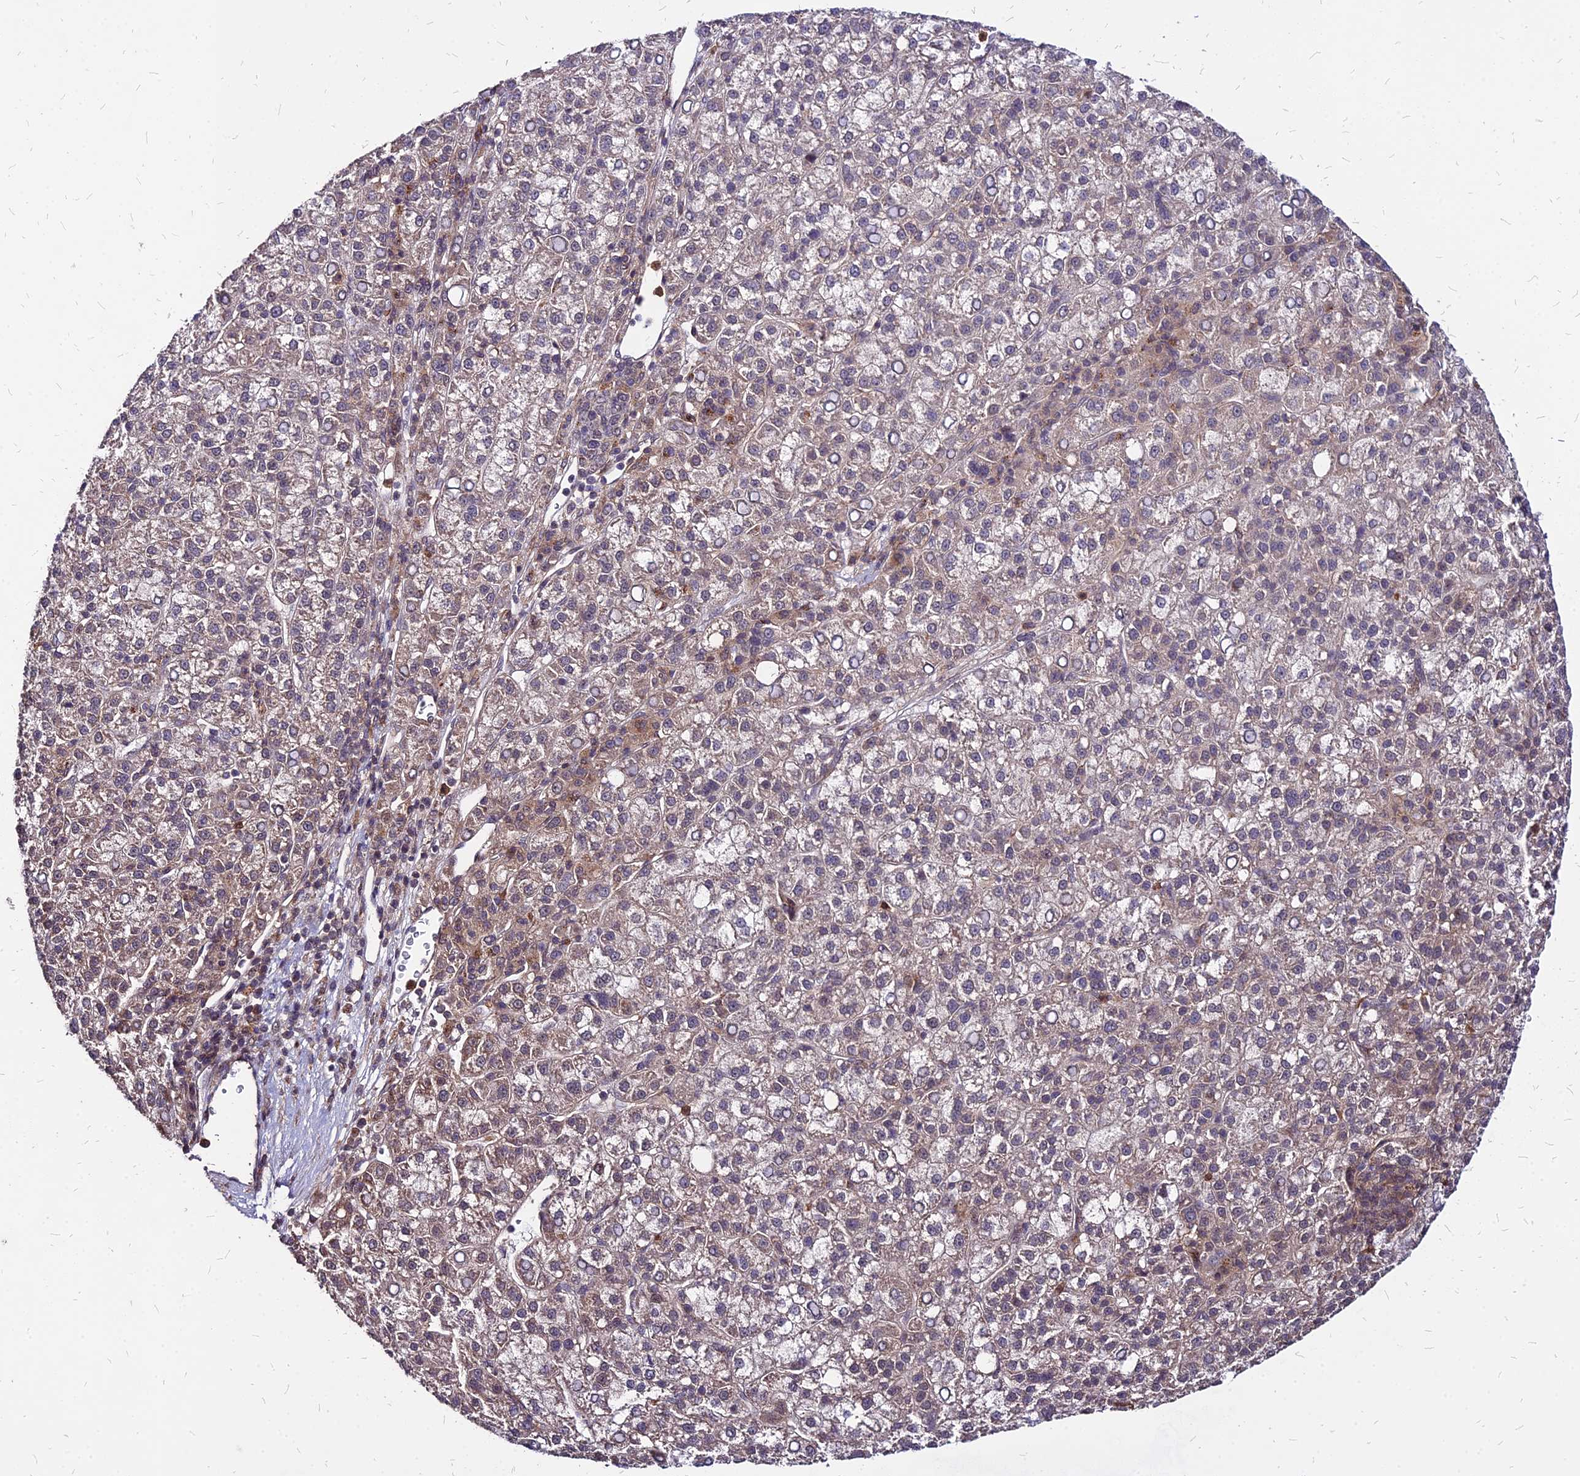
{"staining": {"intensity": "moderate", "quantity": "<25%", "location": "cytoplasmic/membranous"}, "tissue": "liver cancer", "cell_type": "Tumor cells", "image_type": "cancer", "snomed": [{"axis": "morphology", "description": "Carcinoma, Hepatocellular, NOS"}, {"axis": "topography", "description": "Liver"}], "caption": "A brown stain highlights moderate cytoplasmic/membranous expression of a protein in liver hepatocellular carcinoma tumor cells.", "gene": "APBA3", "patient": {"sex": "female", "age": 58}}